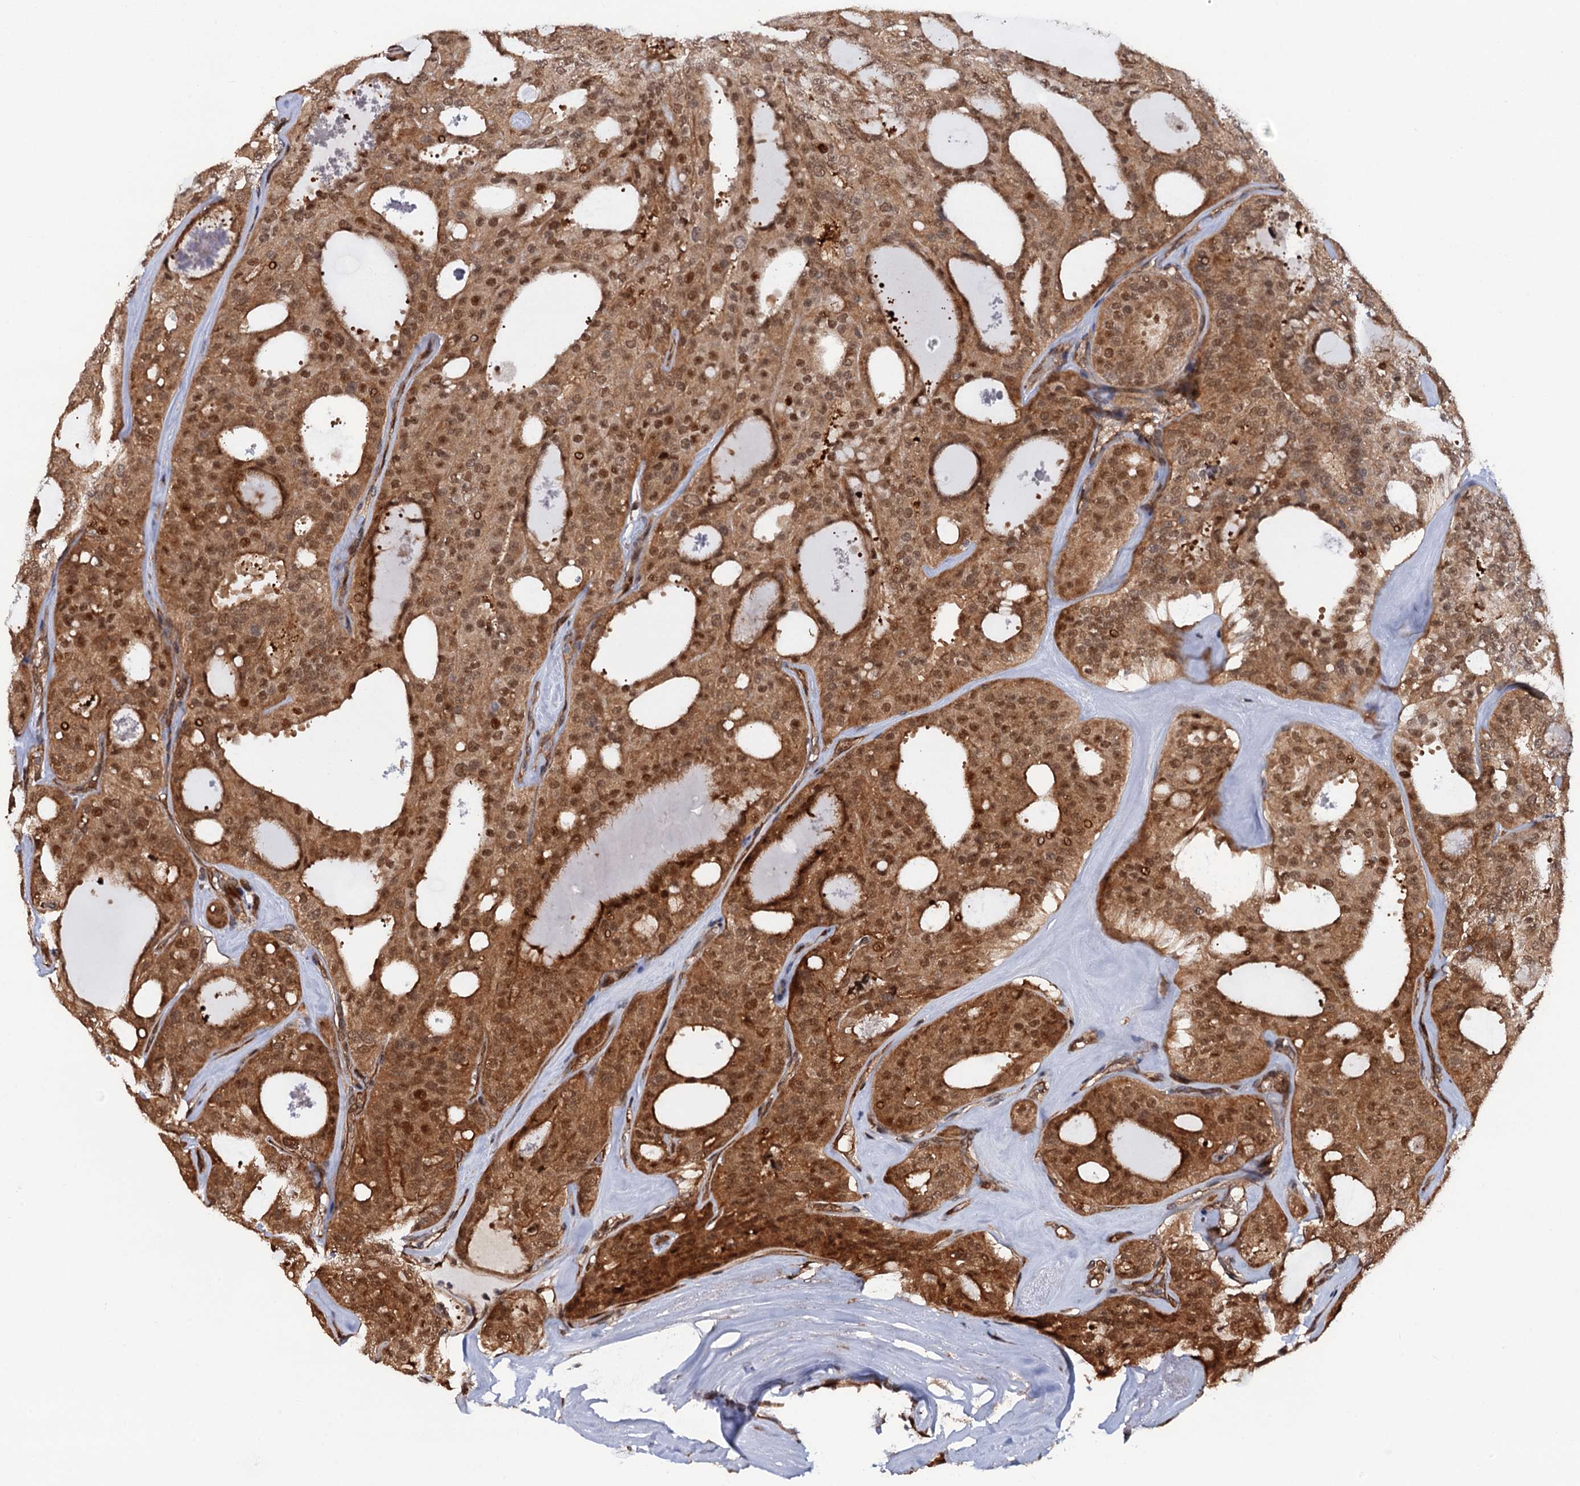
{"staining": {"intensity": "moderate", "quantity": ">75%", "location": "cytoplasmic/membranous,nuclear"}, "tissue": "thyroid cancer", "cell_type": "Tumor cells", "image_type": "cancer", "snomed": [{"axis": "morphology", "description": "Follicular adenoma carcinoma, NOS"}, {"axis": "topography", "description": "Thyroid gland"}], "caption": "High-power microscopy captured an IHC micrograph of follicular adenoma carcinoma (thyroid), revealing moderate cytoplasmic/membranous and nuclear positivity in about >75% of tumor cells.", "gene": "CDC23", "patient": {"sex": "male", "age": 75}}